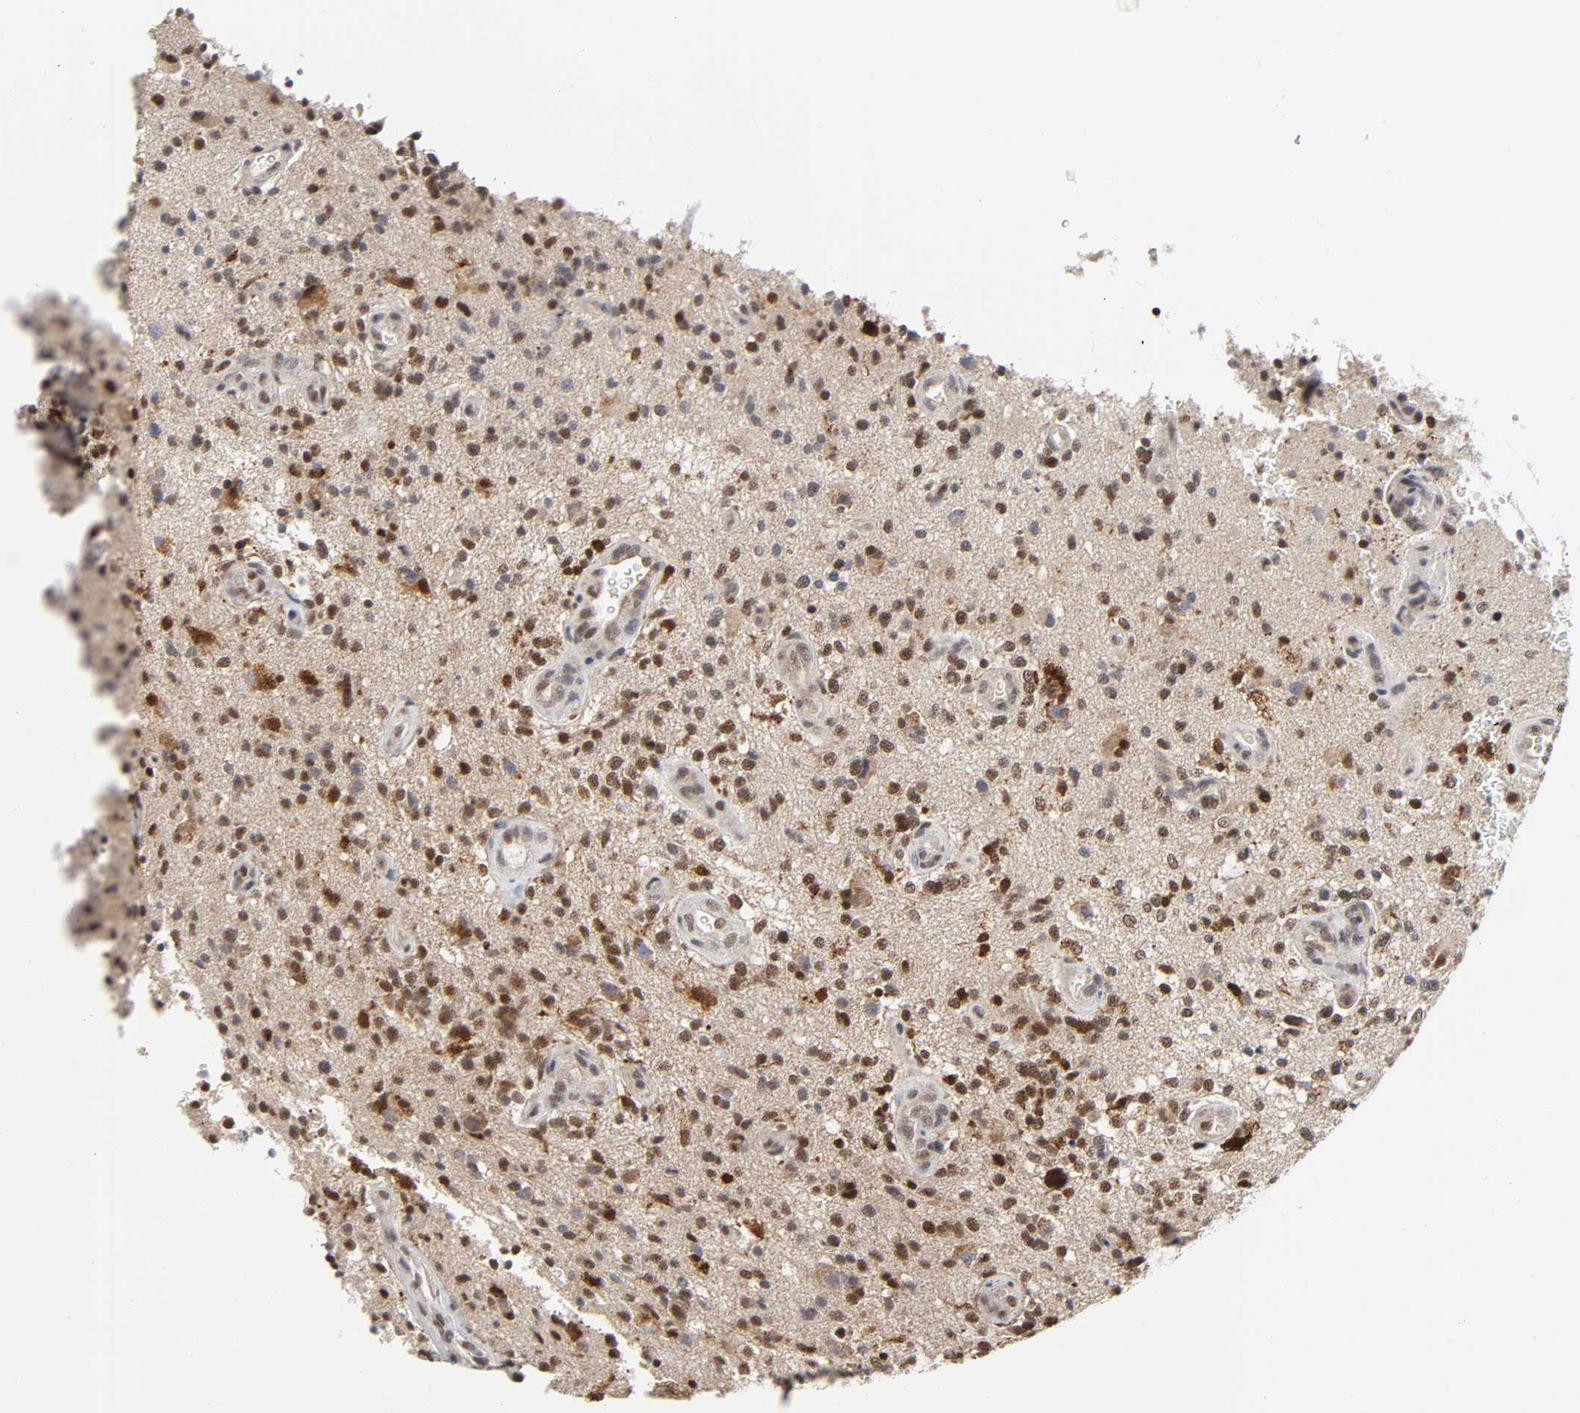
{"staining": {"intensity": "moderate", "quantity": ">75%", "location": "nuclear"}, "tissue": "glioma", "cell_type": "Tumor cells", "image_type": "cancer", "snomed": [{"axis": "morphology", "description": "Normal tissue, NOS"}, {"axis": "morphology", "description": "Glioma, malignant, High grade"}, {"axis": "topography", "description": "Cerebral cortex"}], "caption": "The photomicrograph demonstrates staining of glioma, revealing moderate nuclear protein expression (brown color) within tumor cells.", "gene": "KAT2B", "patient": {"sex": "male", "age": 75}}